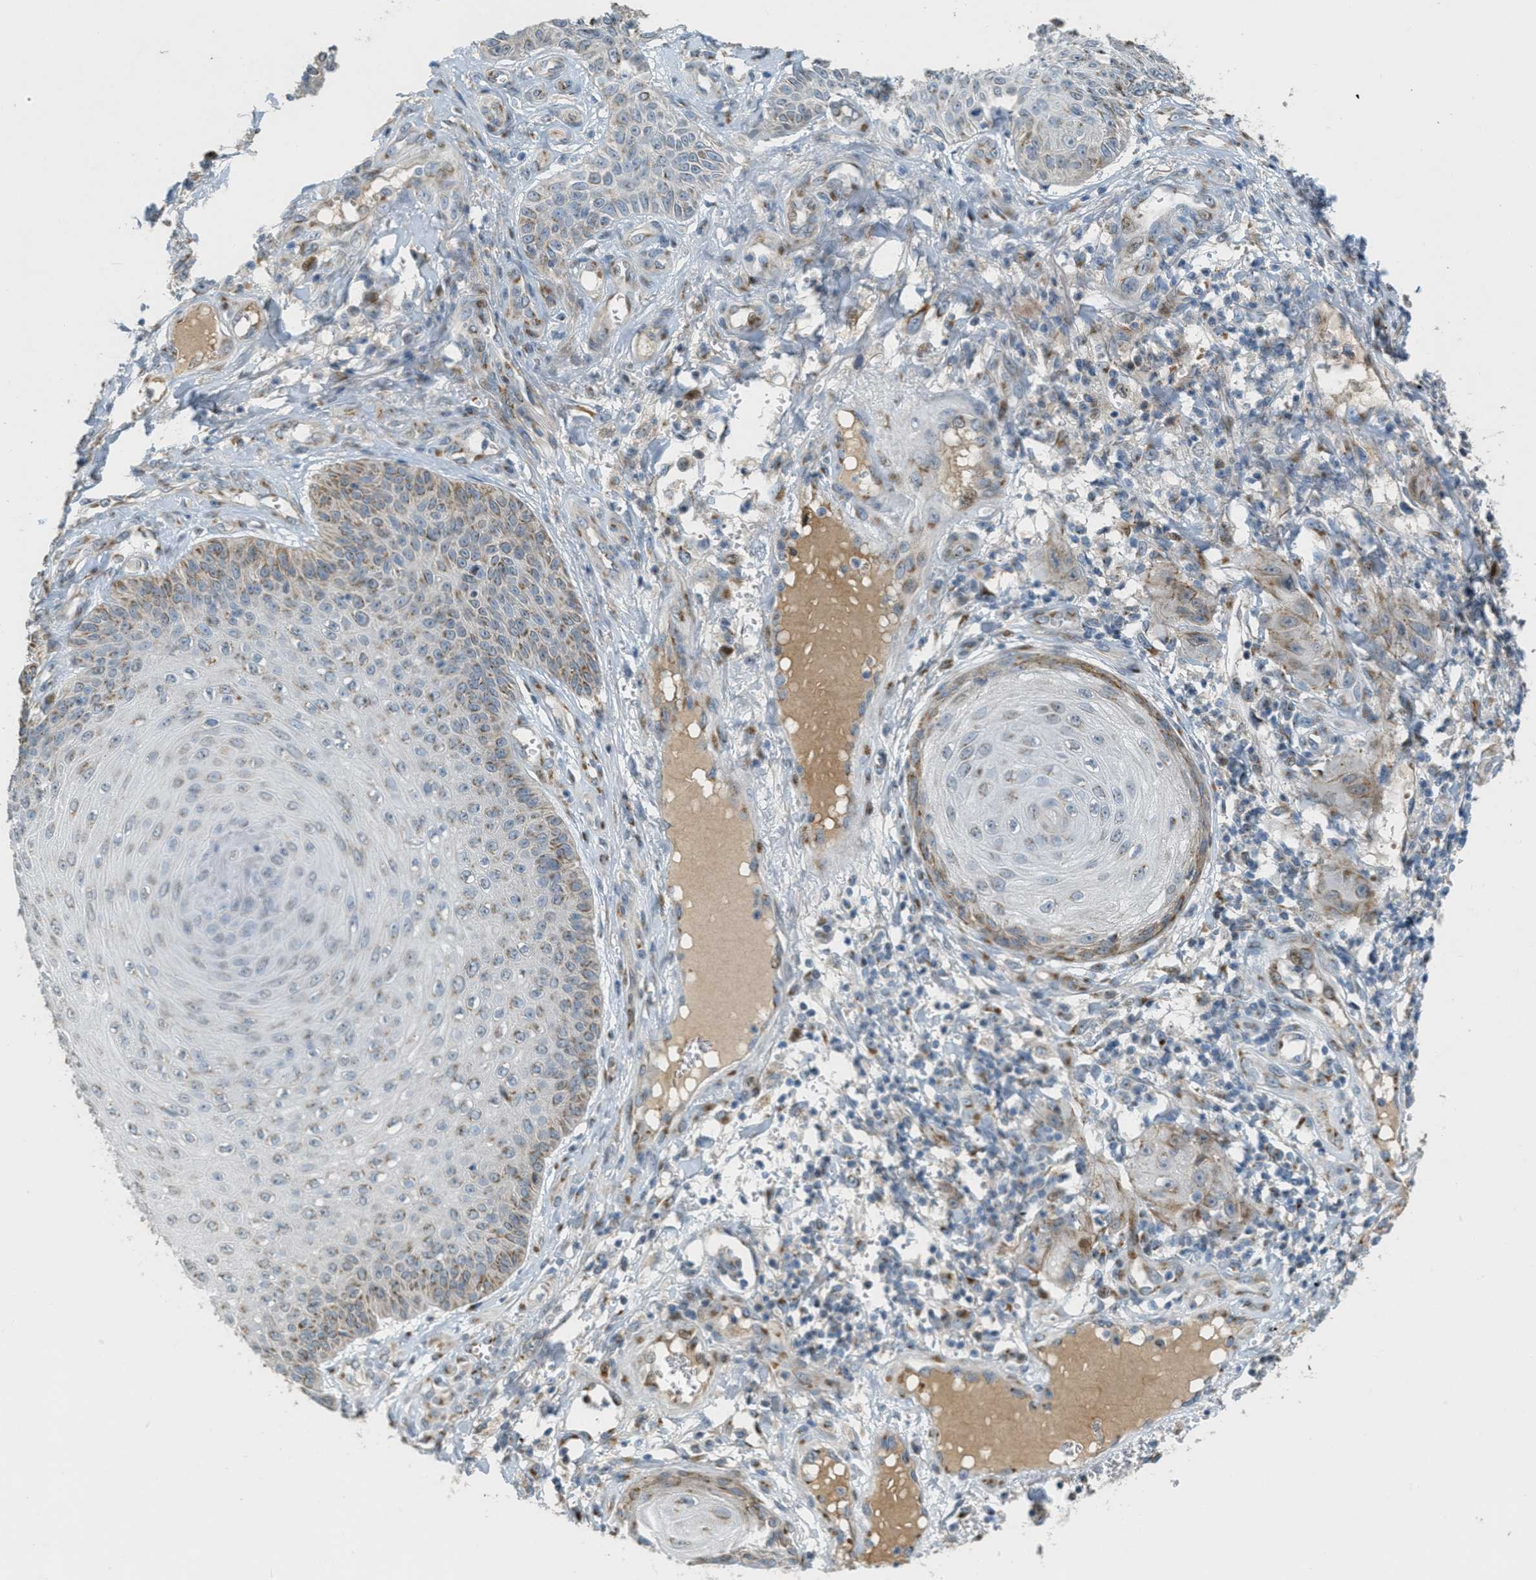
{"staining": {"intensity": "weak", "quantity": ">75%", "location": "cytoplasmic/membranous"}, "tissue": "skin cancer", "cell_type": "Tumor cells", "image_type": "cancer", "snomed": [{"axis": "morphology", "description": "Squamous cell carcinoma, NOS"}, {"axis": "topography", "description": "Skin"}], "caption": "A photomicrograph showing weak cytoplasmic/membranous staining in approximately >75% of tumor cells in skin cancer (squamous cell carcinoma), as visualized by brown immunohistochemical staining.", "gene": "ZFPL1", "patient": {"sex": "male", "age": 74}}